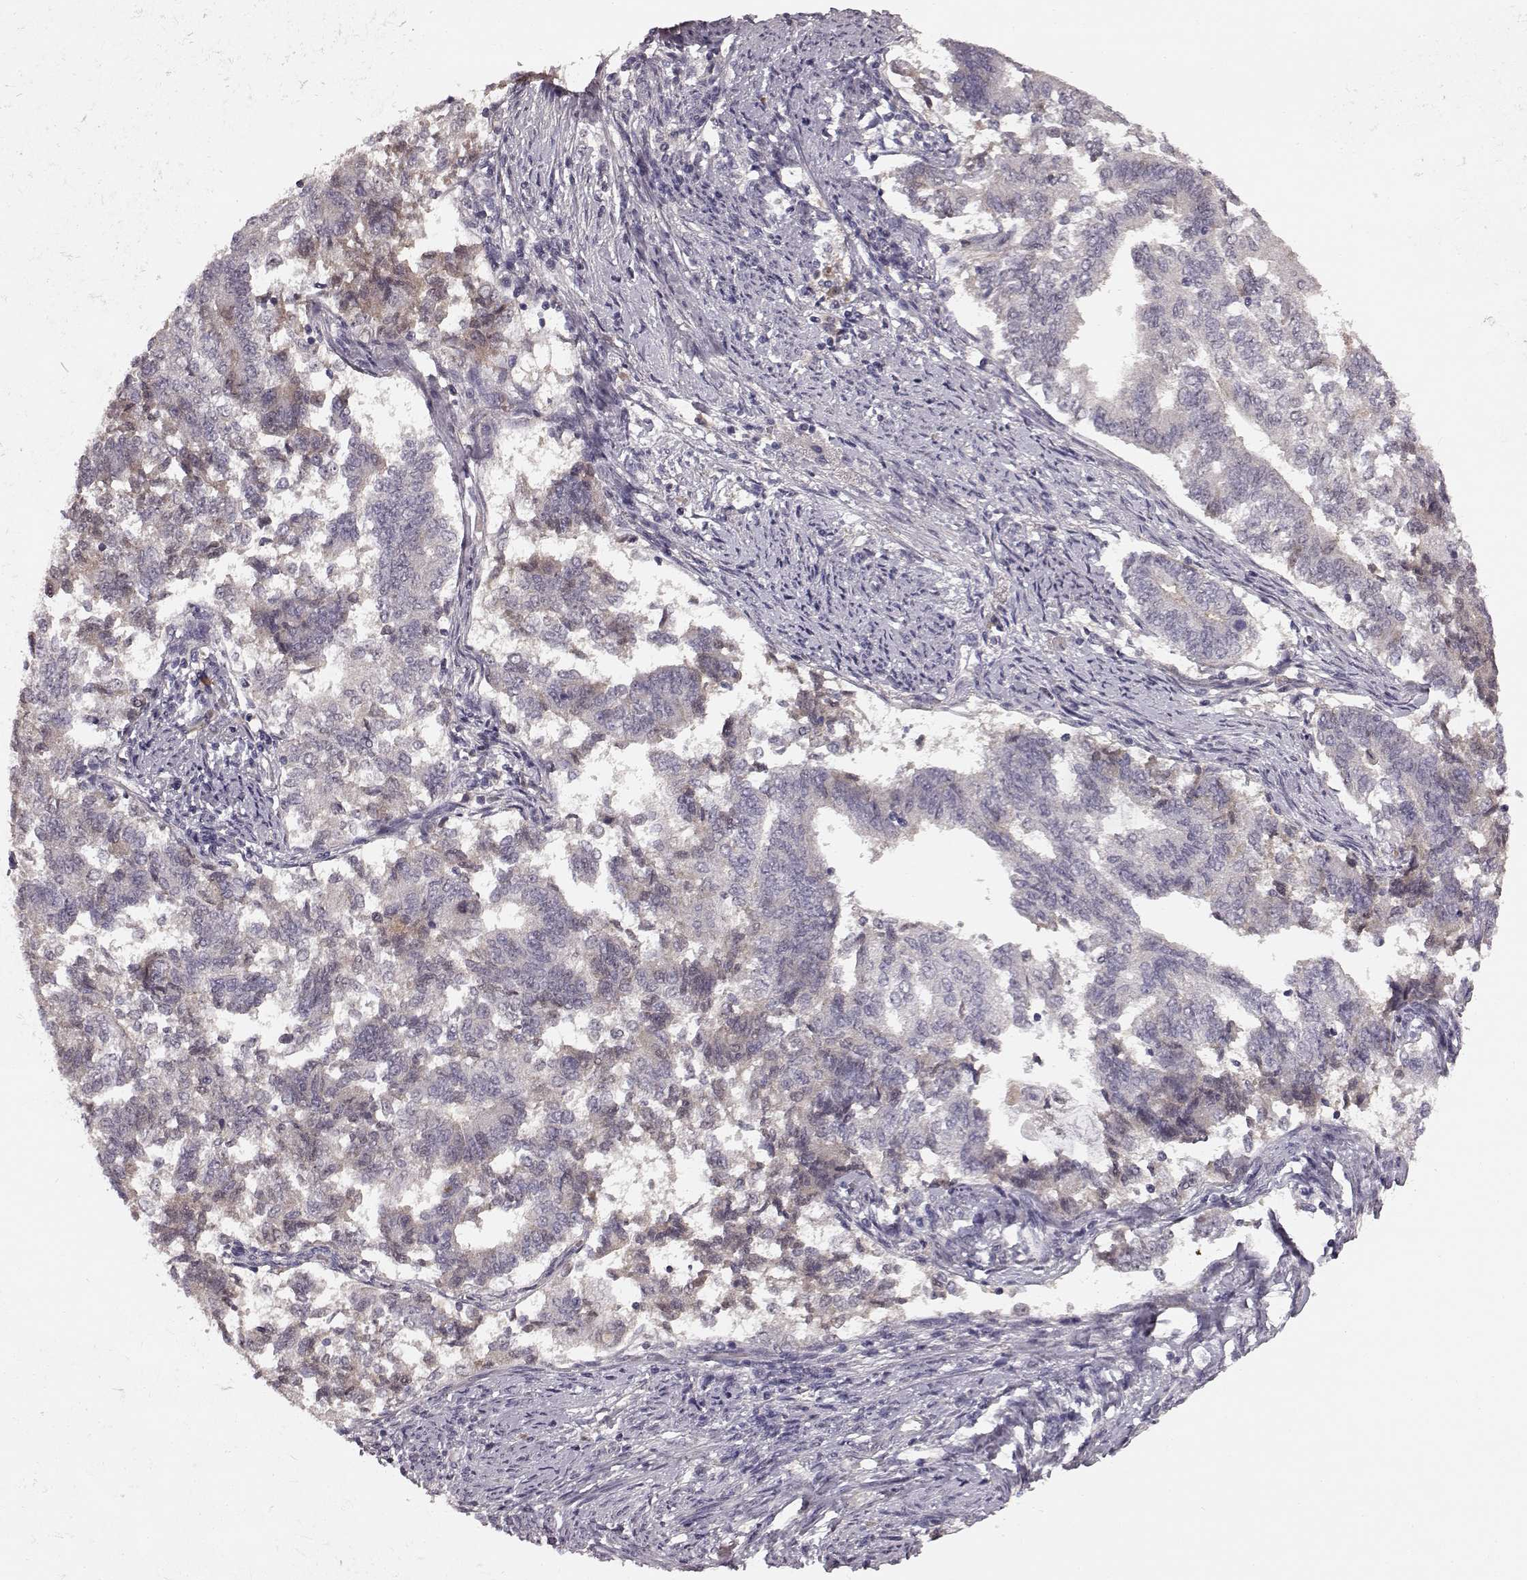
{"staining": {"intensity": "negative", "quantity": "none", "location": "none"}, "tissue": "endometrial cancer", "cell_type": "Tumor cells", "image_type": "cancer", "snomed": [{"axis": "morphology", "description": "Adenocarcinoma, NOS"}, {"axis": "topography", "description": "Endometrium"}], "caption": "Endometrial cancer was stained to show a protein in brown. There is no significant expression in tumor cells.", "gene": "SLC22A18", "patient": {"sex": "female", "age": 65}}